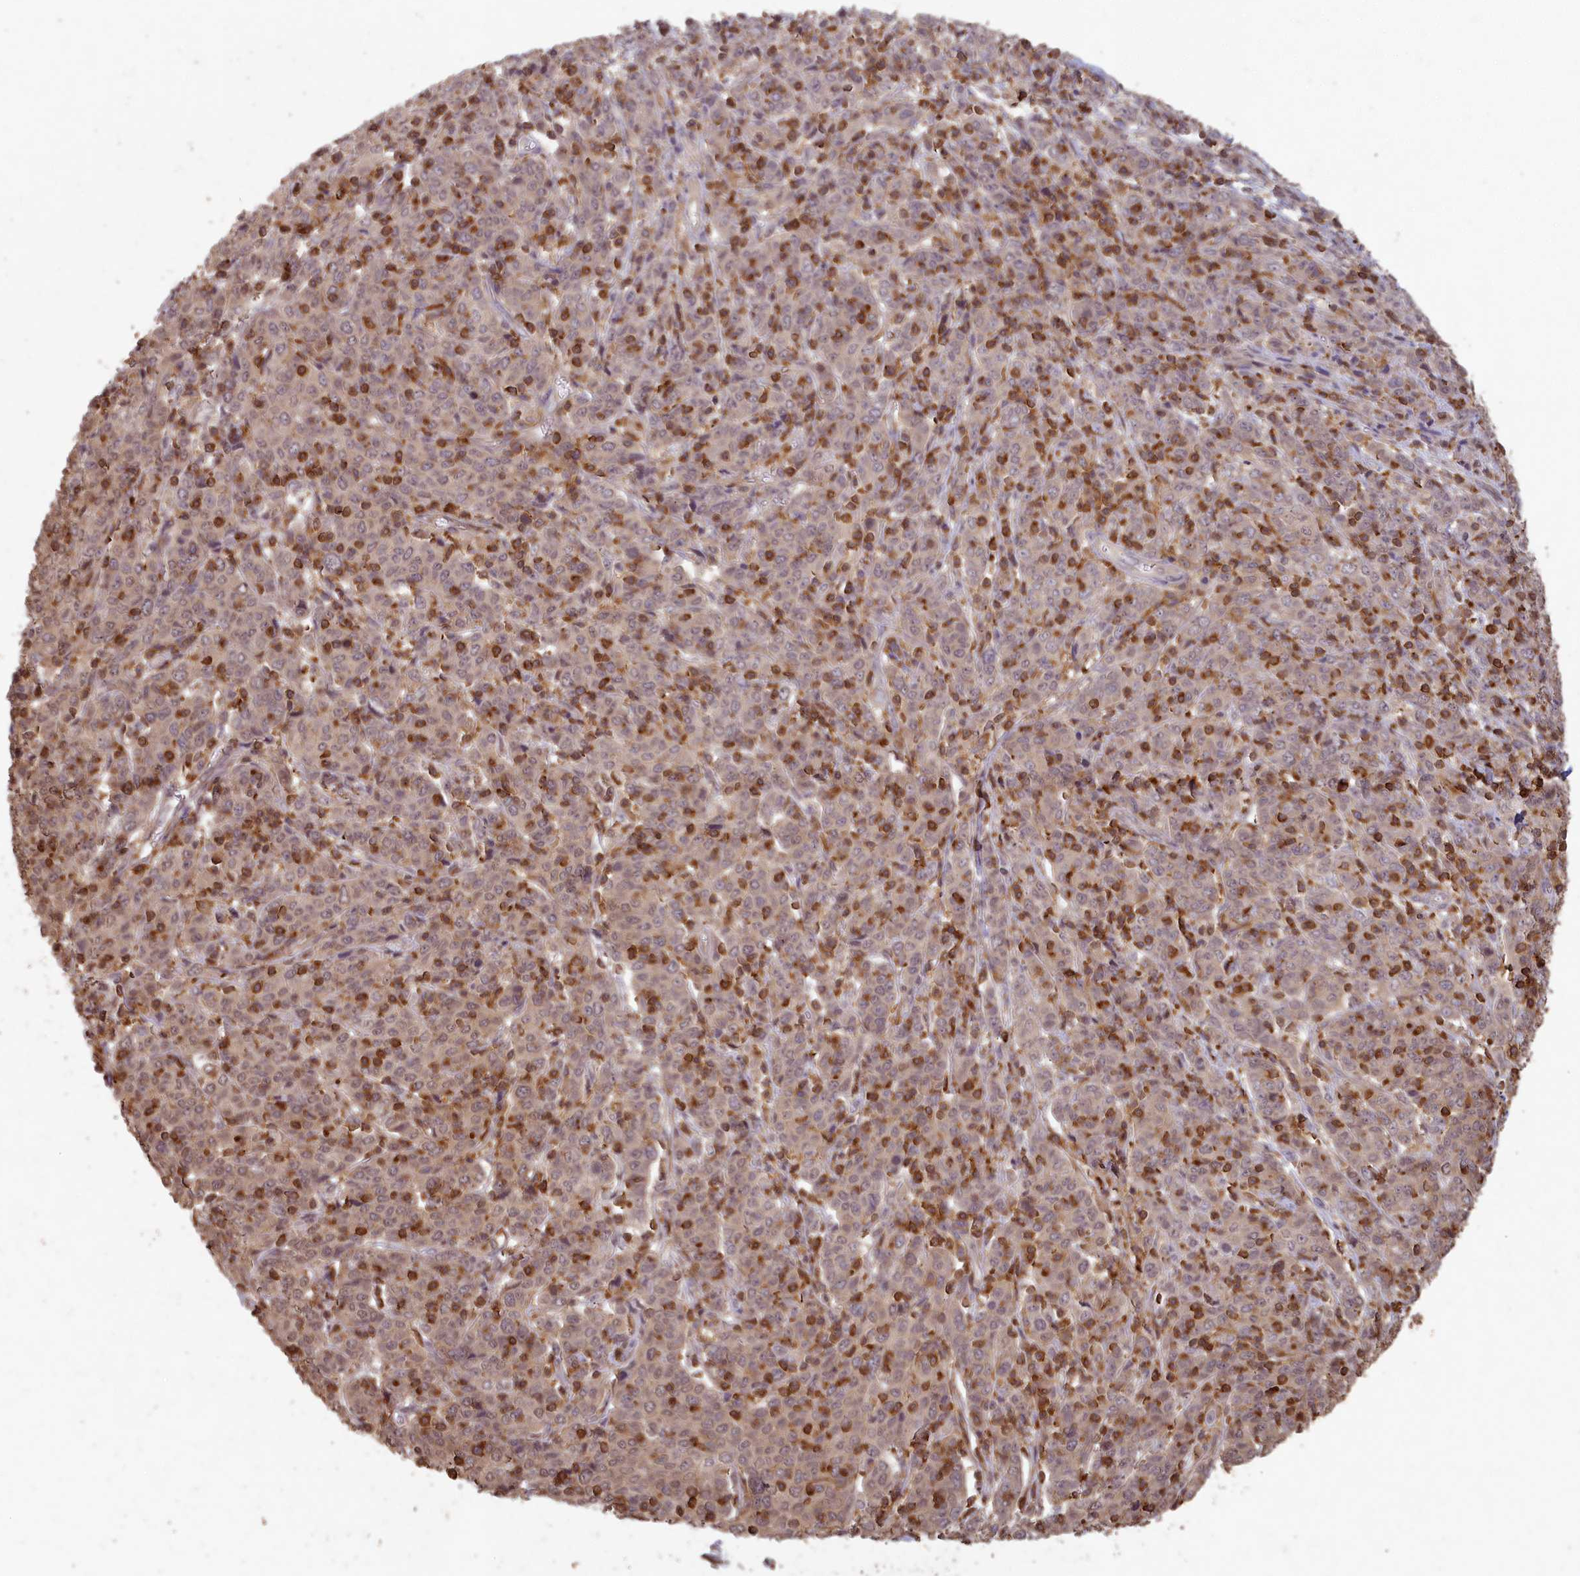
{"staining": {"intensity": "weak", "quantity": "25%-75%", "location": "cytoplasmic/membranous,nuclear"}, "tissue": "cervical cancer", "cell_type": "Tumor cells", "image_type": "cancer", "snomed": [{"axis": "morphology", "description": "Squamous cell carcinoma, NOS"}, {"axis": "topography", "description": "Cervix"}], "caption": "This histopathology image shows cervical squamous cell carcinoma stained with IHC to label a protein in brown. The cytoplasmic/membranous and nuclear of tumor cells show weak positivity for the protein. Nuclei are counter-stained blue.", "gene": "MADD", "patient": {"sex": "female", "age": 67}}